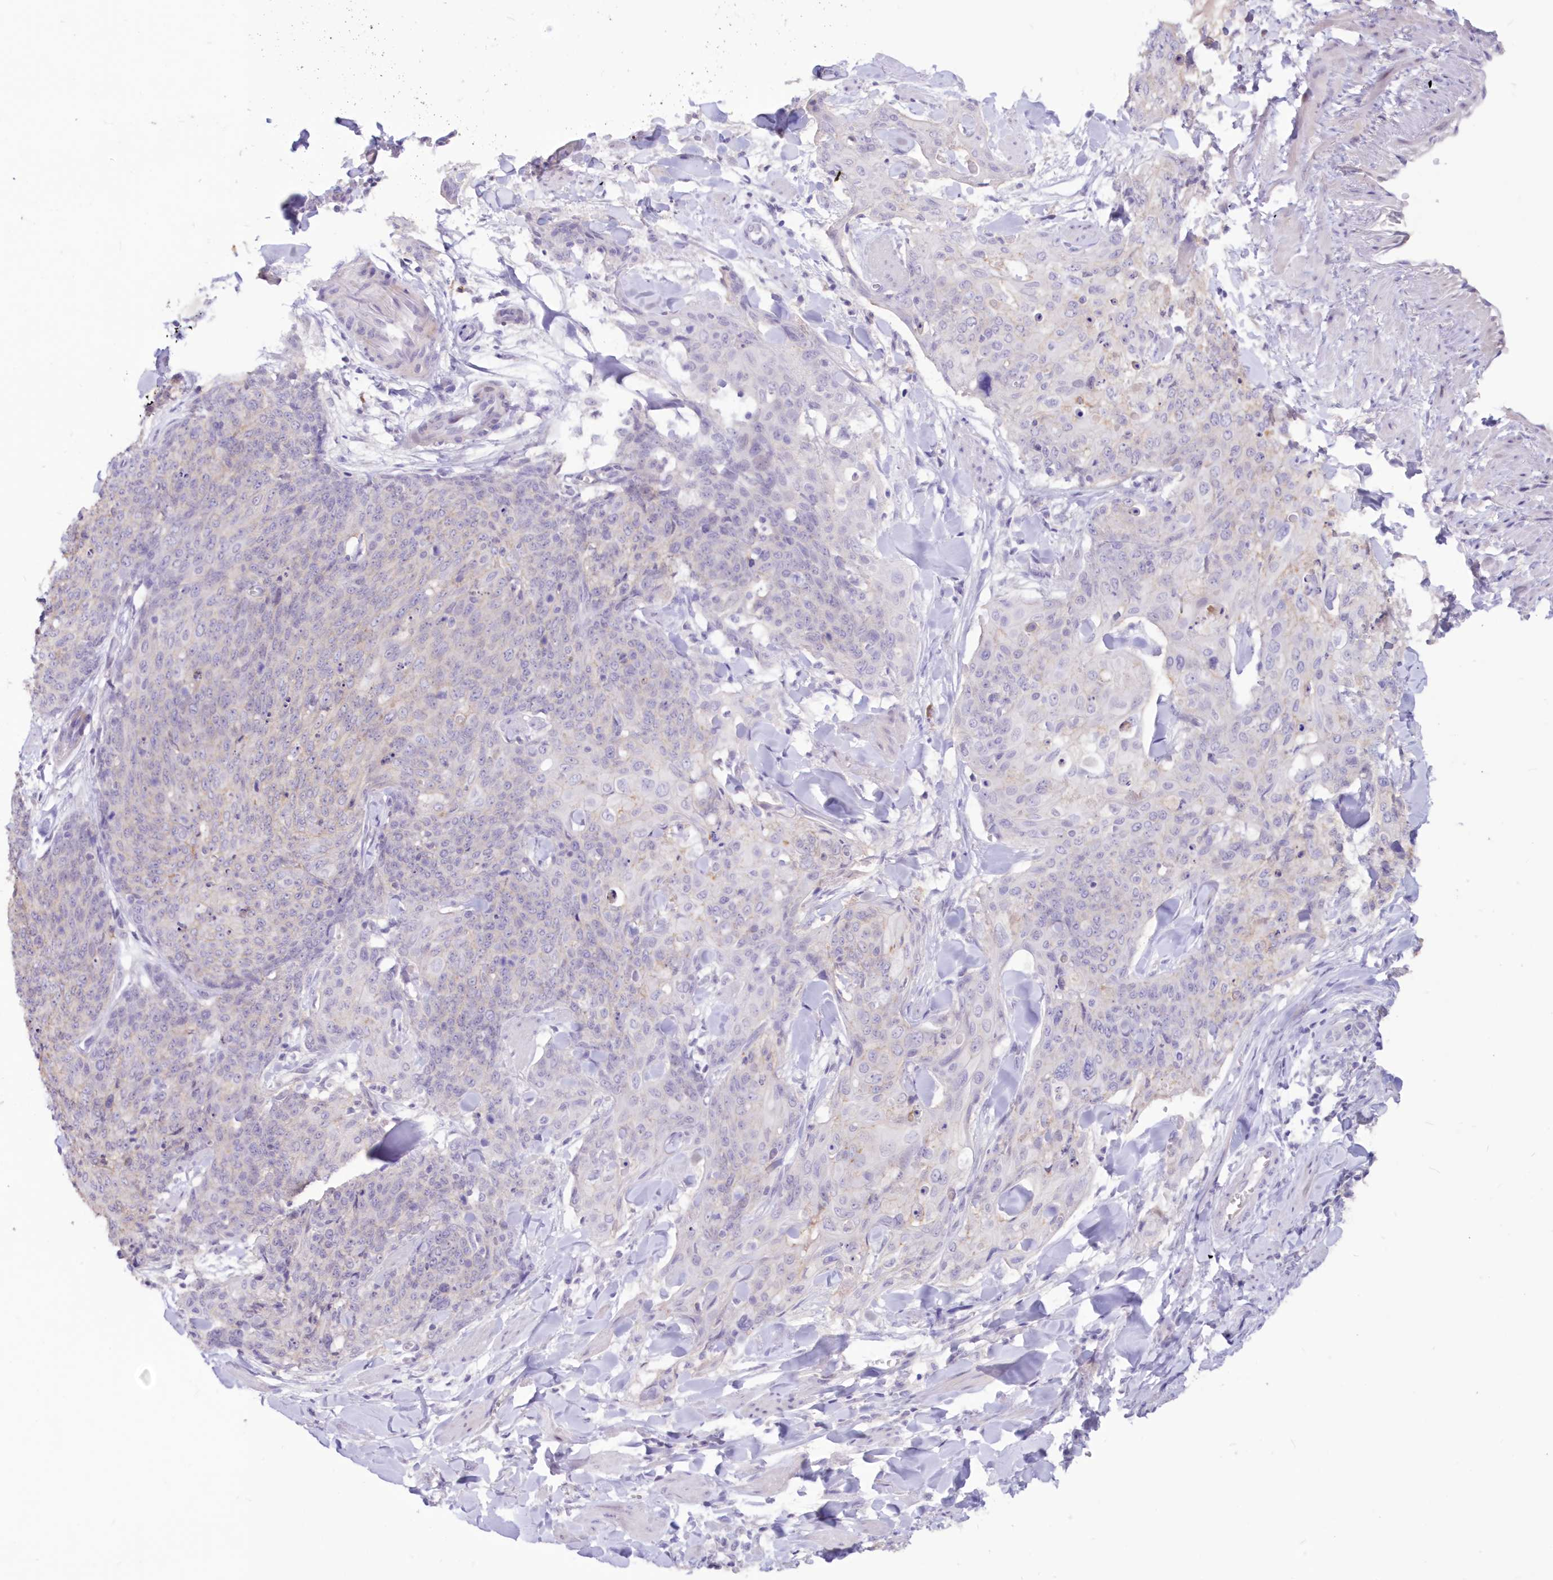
{"staining": {"intensity": "negative", "quantity": "none", "location": "none"}, "tissue": "skin cancer", "cell_type": "Tumor cells", "image_type": "cancer", "snomed": [{"axis": "morphology", "description": "Squamous cell carcinoma, NOS"}, {"axis": "topography", "description": "Skin"}, {"axis": "topography", "description": "Vulva"}], "caption": "There is no significant staining in tumor cells of skin cancer (squamous cell carcinoma).", "gene": "SNED1", "patient": {"sex": "female", "age": 85}}